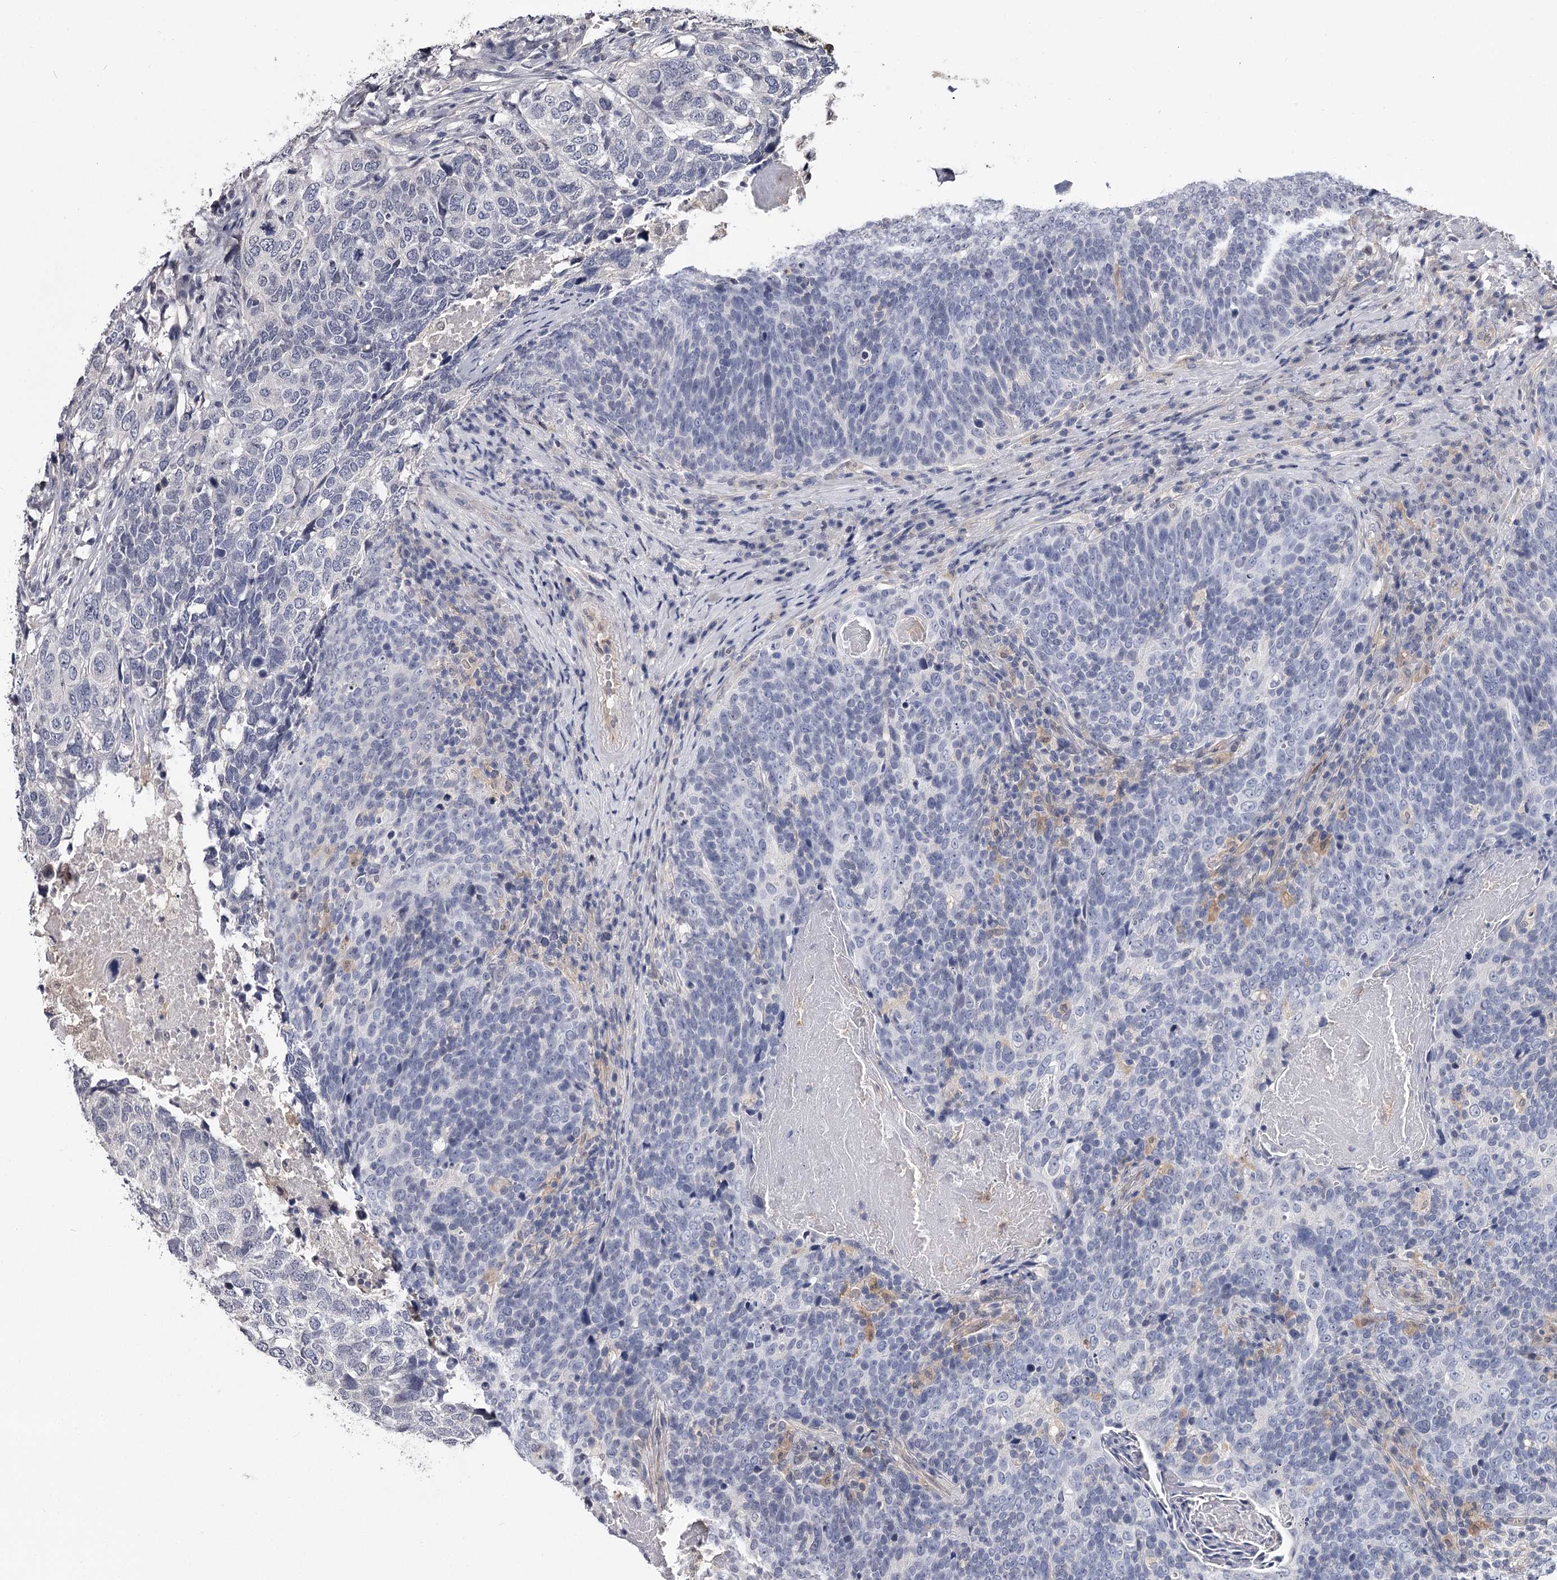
{"staining": {"intensity": "negative", "quantity": "none", "location": "none"}, "tissue": "head and neck cancer", "cell_type": "Tumor cells", "image_type": "cancer", "snomed": [{"axis": "morphology", "description": "Squamous cell carcinoma, NOS"}, {"axis": "morphology", "description": "Squamous cell carcinoma, metastatic, NOS"}, {"axis": "topography", "description": "Lymph node"}, {"axis": "topography", "description": "Head-Neck"}], "caption": "Metastatic squamous cell carcinoma (head and neck) was stained to show a protein in brown. There is no significant positivity in tumor cells. (Stains: DAB IHC with hematoxylin counter stain, Microscopy: brightfield microscopy at high magnification).", "gene": "GSTO1", "patient": {"sex": "male", "age": 62}}